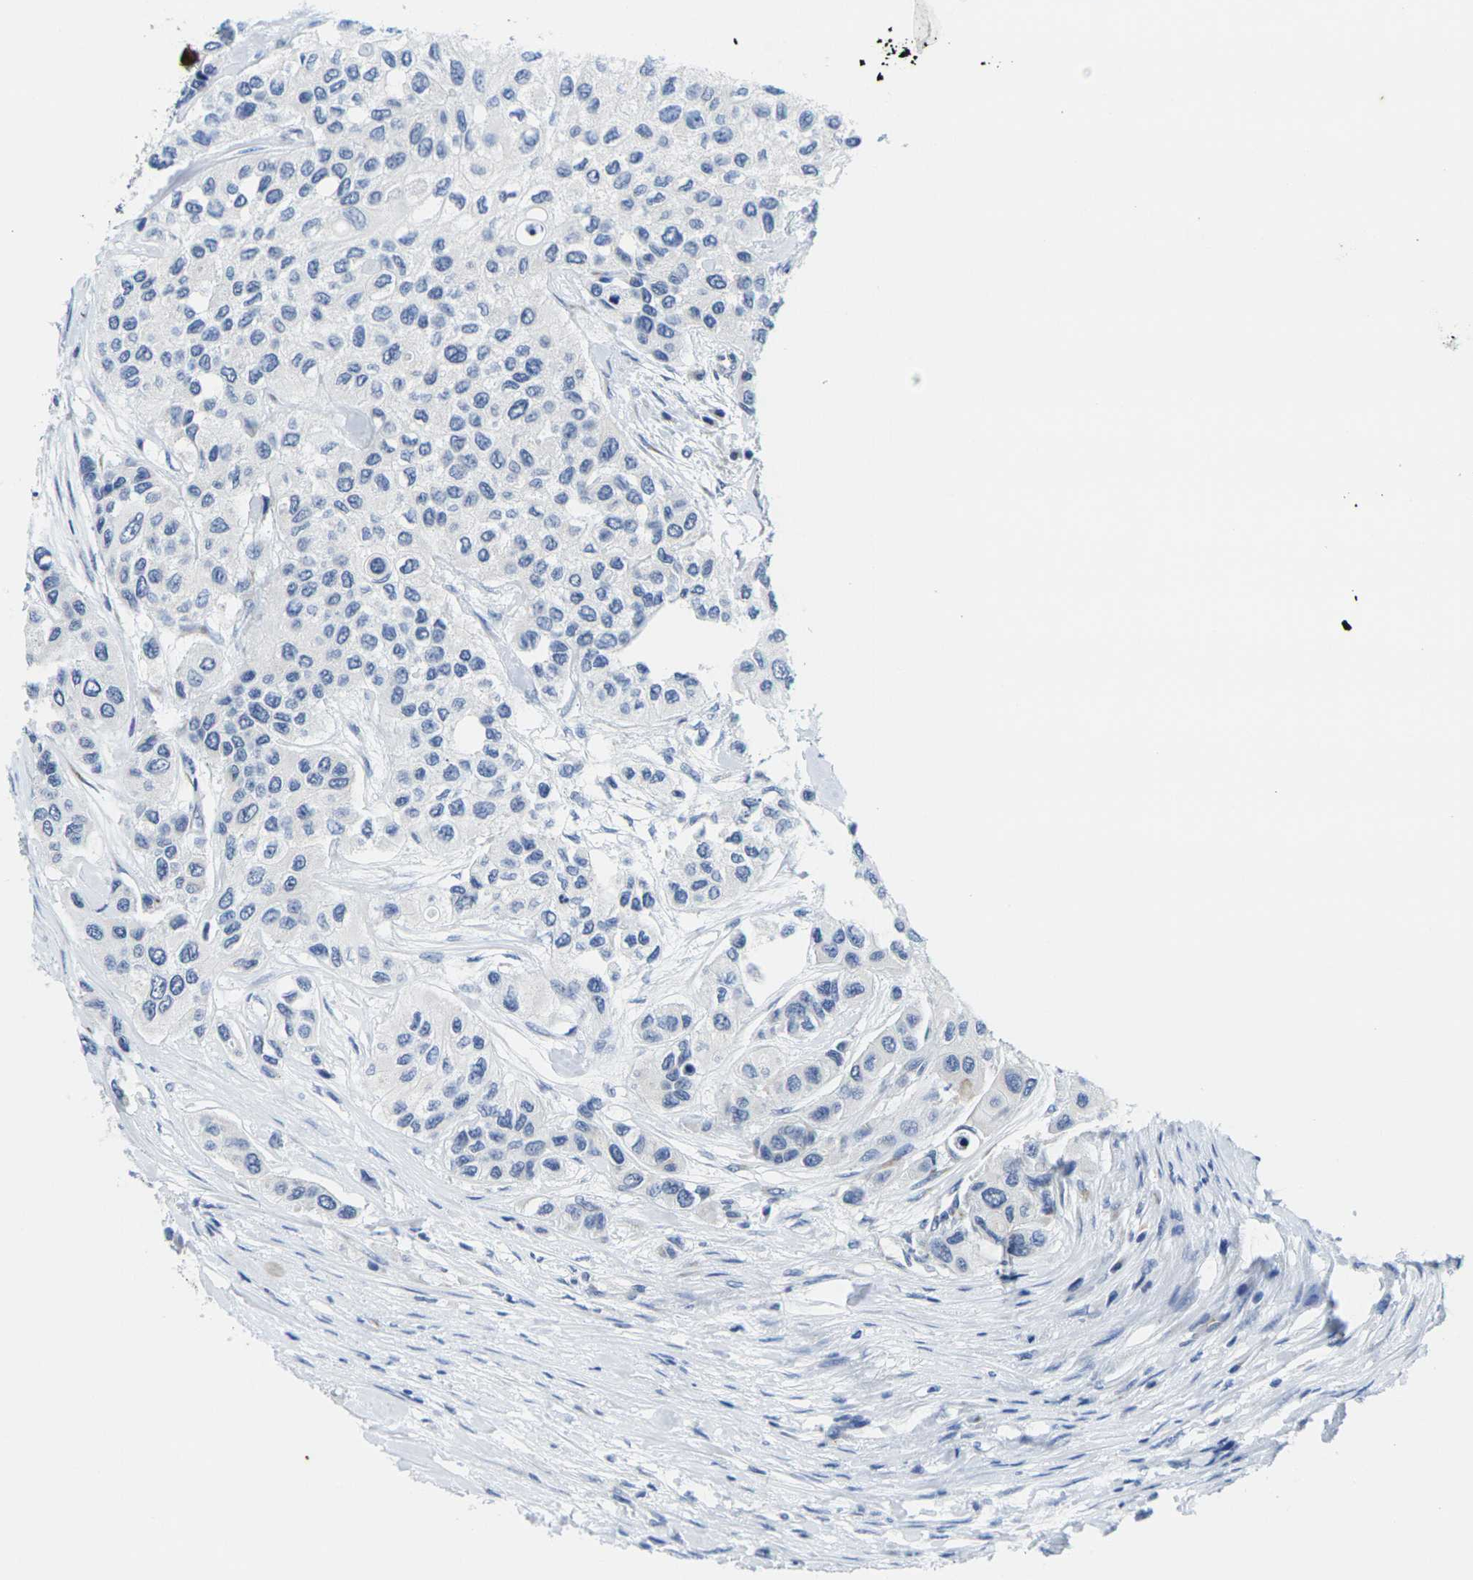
{"staining": {"intensity": "negative", "quantity": "none", "location": "none"}, "tissue": "urothelial cancer", "cell_type": "Tumor cells", "image_type": "cancer", "snomed": [{"axis": "morphology", "description": "Urothelial carcinoma, High grade"}, {"axis": "topography", "description": "Urinary bladder"}], "caption": "High power microscopy histopathology image of an IHC photomicrograph of urothelial cancer, revealing no significant expression in tumor cells. The staining was performed using DAB to visualize the protein expression in brown, while the nuclei were stained in blue with hematoxylin (Magnification: 20x).", "gene": "CRK", "patient": {"sex": "female", "age": 56}}